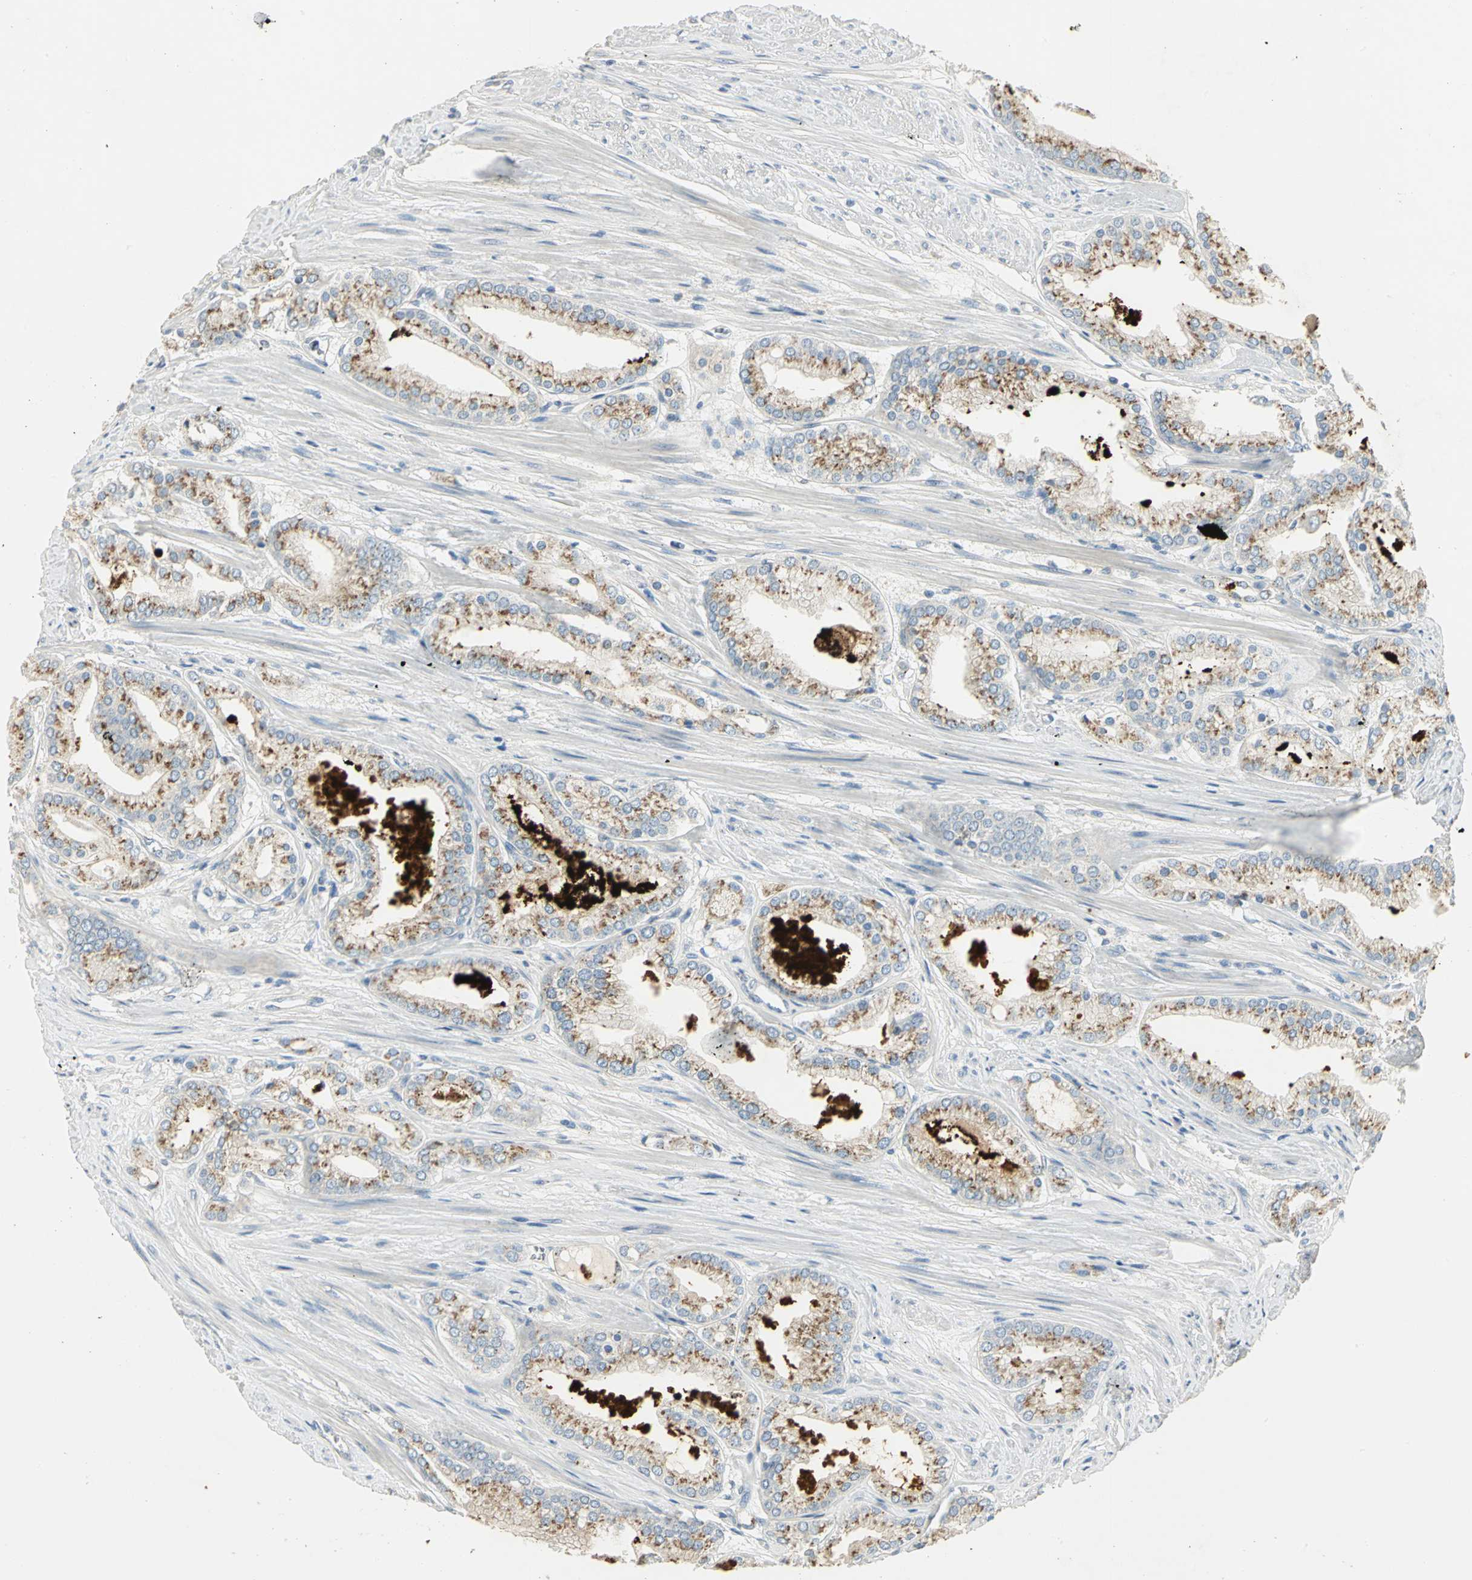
{"staining": {"intensity": "moderate", "quantity": ">75%", "location": "cytoplasmic/membranous"}, "tissue": "prostate cancer", "cell_type": "Tumor cells", "image_type": "cancer", "snomed": [{"axis": "morphology", "description": "Adenocarcinoma, High grade"}, {"axis": "topography", "description": "Prostate"}], "caption": "Brown immunohistochemical staining in human prostate cancer exhibits moderate cytoplasmic/membranous positivity in approximately >75% of tumor cells.", "gene": "TM9SF2", "patient": {"sex": "male", "age": 61}}